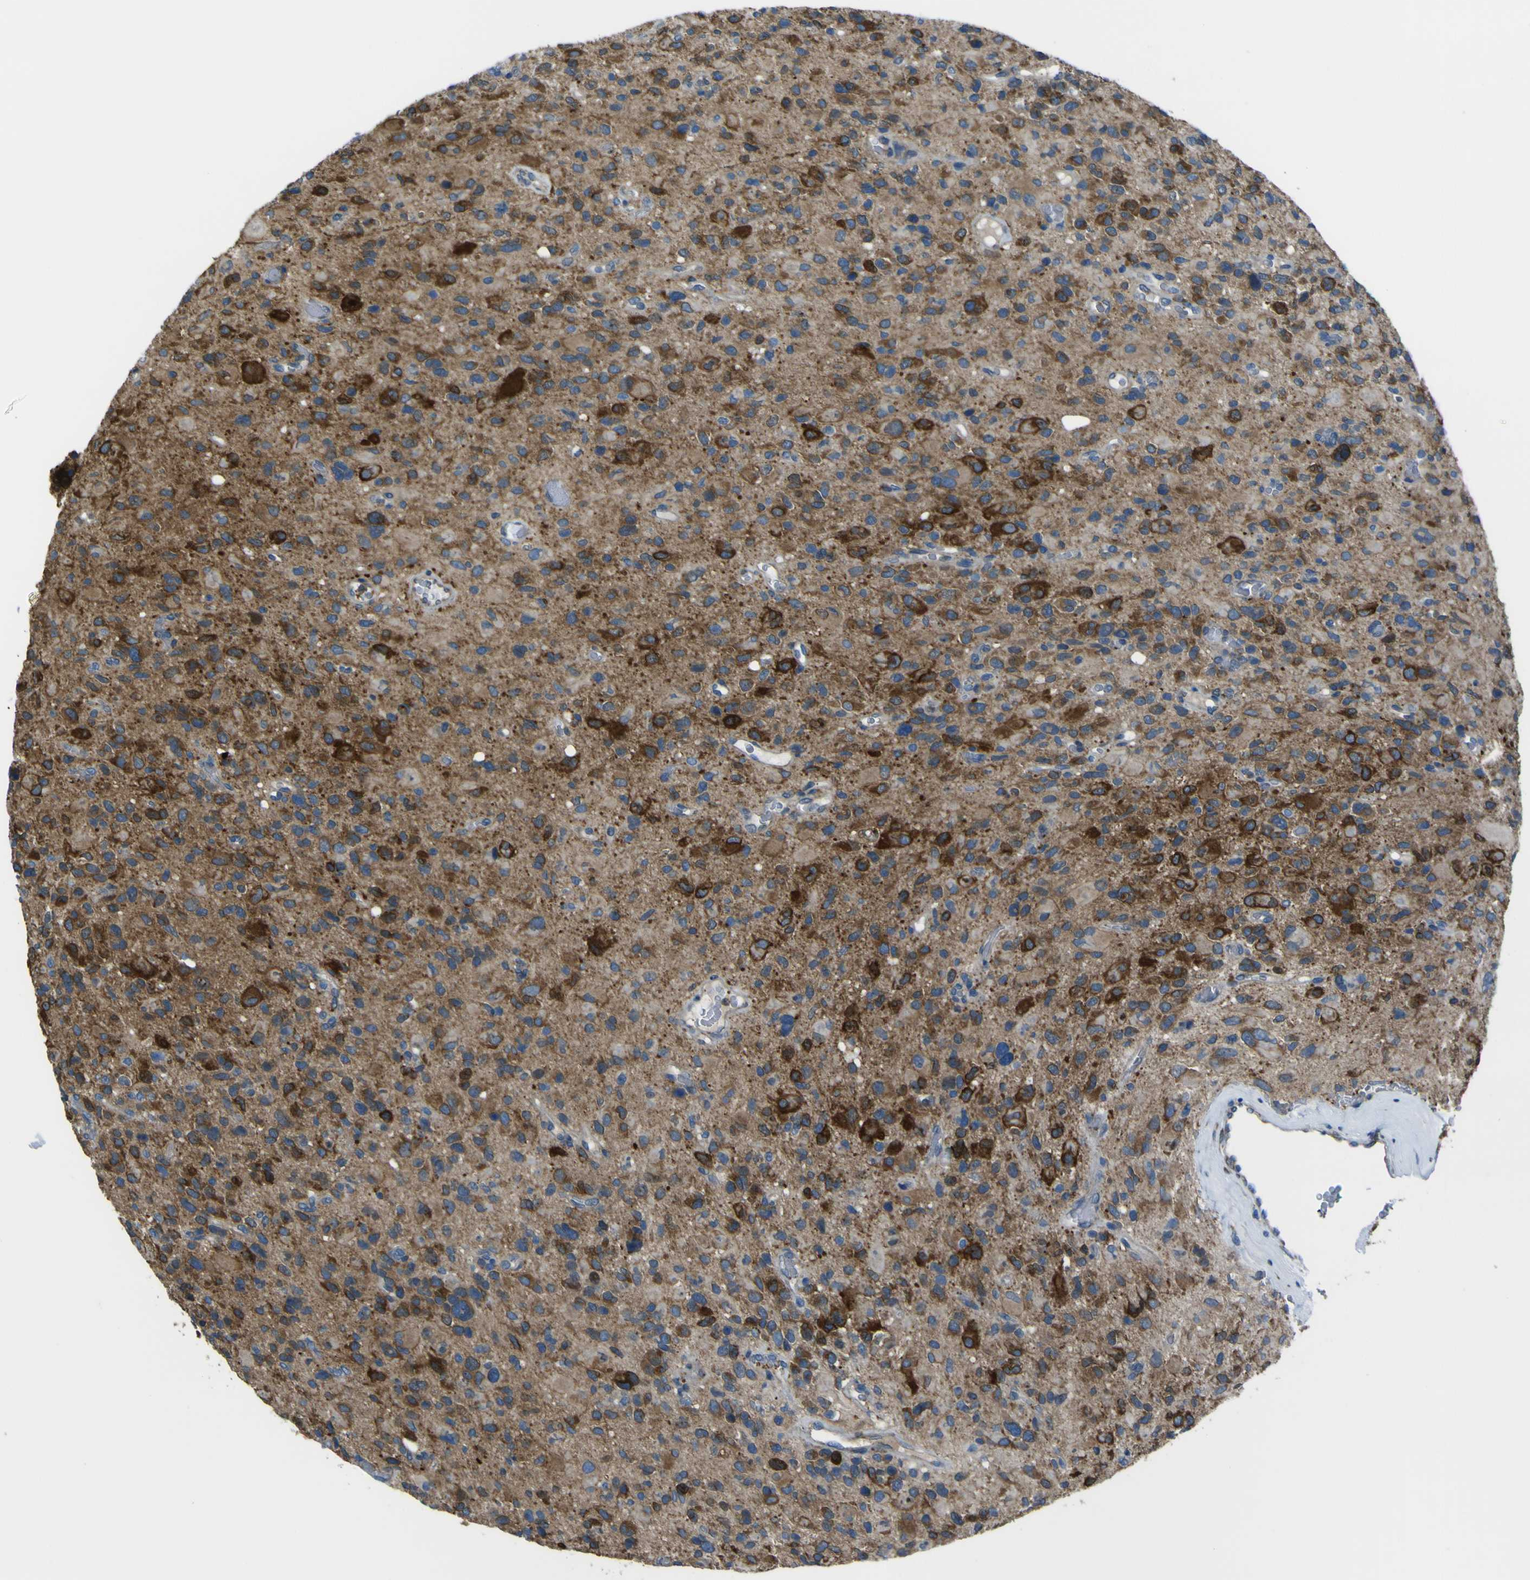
{"staining": {"intensity": "strong", "quantity": "25%-75%", "location": "cytoplasmic/membranous"}, "tissue": "glioma", "cell_type": "Tumor cells", "image_type": "cancer", "snomed": [{"axis": "morphology", "description": "Glioma, malignant, High grade"}, {"axis": "topography", "description": "Brain"}], "caption": "DAB immunohistochemical staining of human glioma exhibits strong cytoplasmic/membranous protein expression in about 25%-75% of tumor cells. The staining was performed using DAB, with brown indicating positive protein expression. Nuclei are stained blue with hematoxylin.", "gene": "STIM1", "patient": {"sex": "male", "age": 48}}